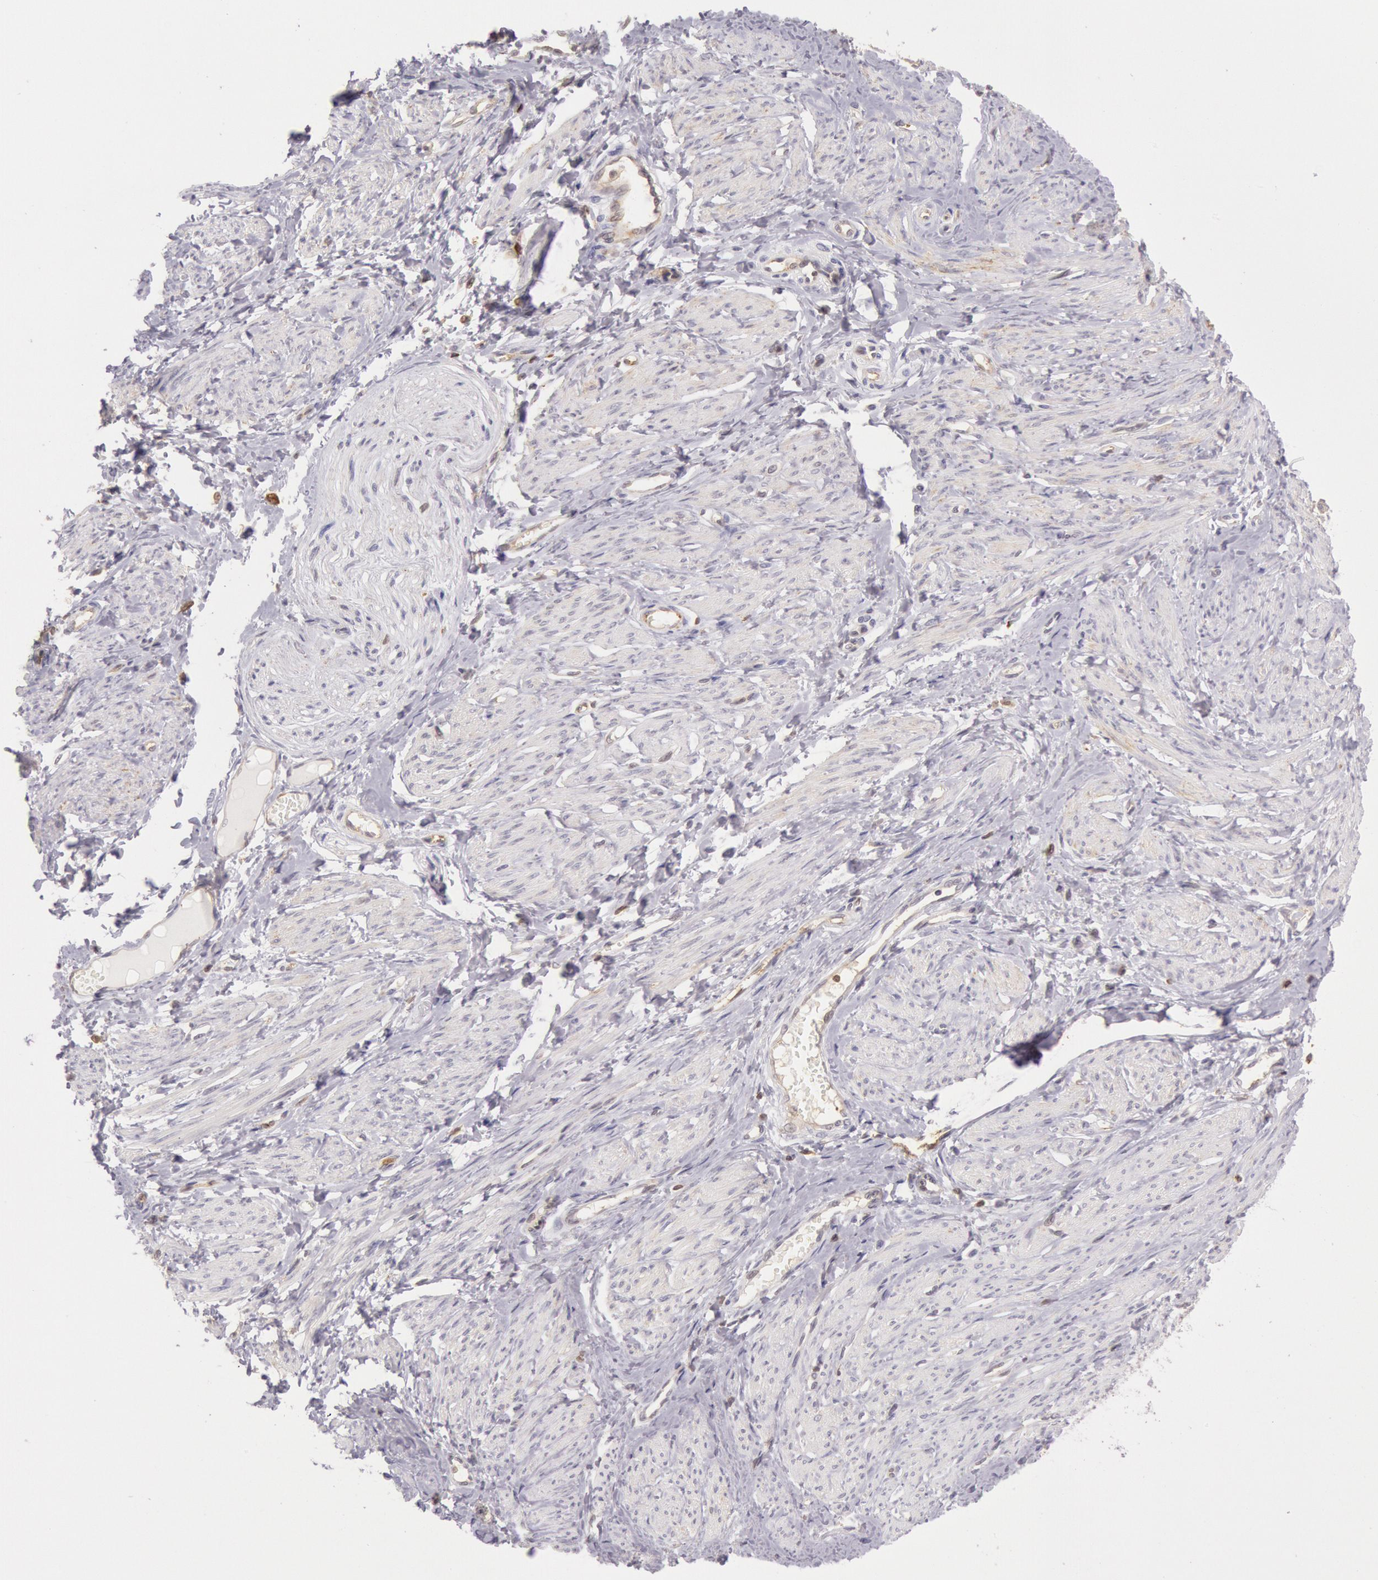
{"staining": {"intensity": "negative", "quantity": "none", "location": "none"}, "tissue": "smooth muscle", "cell_type": "Smooth muscle cells", "image_type": "normal", "snomed": [{"axis": "morphology", "description": "Normal tissue, NOS"}, {"axis": "topography", "description": "Smooth muscle"}, {"axis": "topography", "description": "Uterus"}], "caption": "IHC photomicrograph of normal human smooth muscle stained for a protein (brown), which displays no expression in smooth muscle cells. Nuclei are stained in blue.", "gene": "HIF1A", "patient": {"sex": "female", "age": 39}}